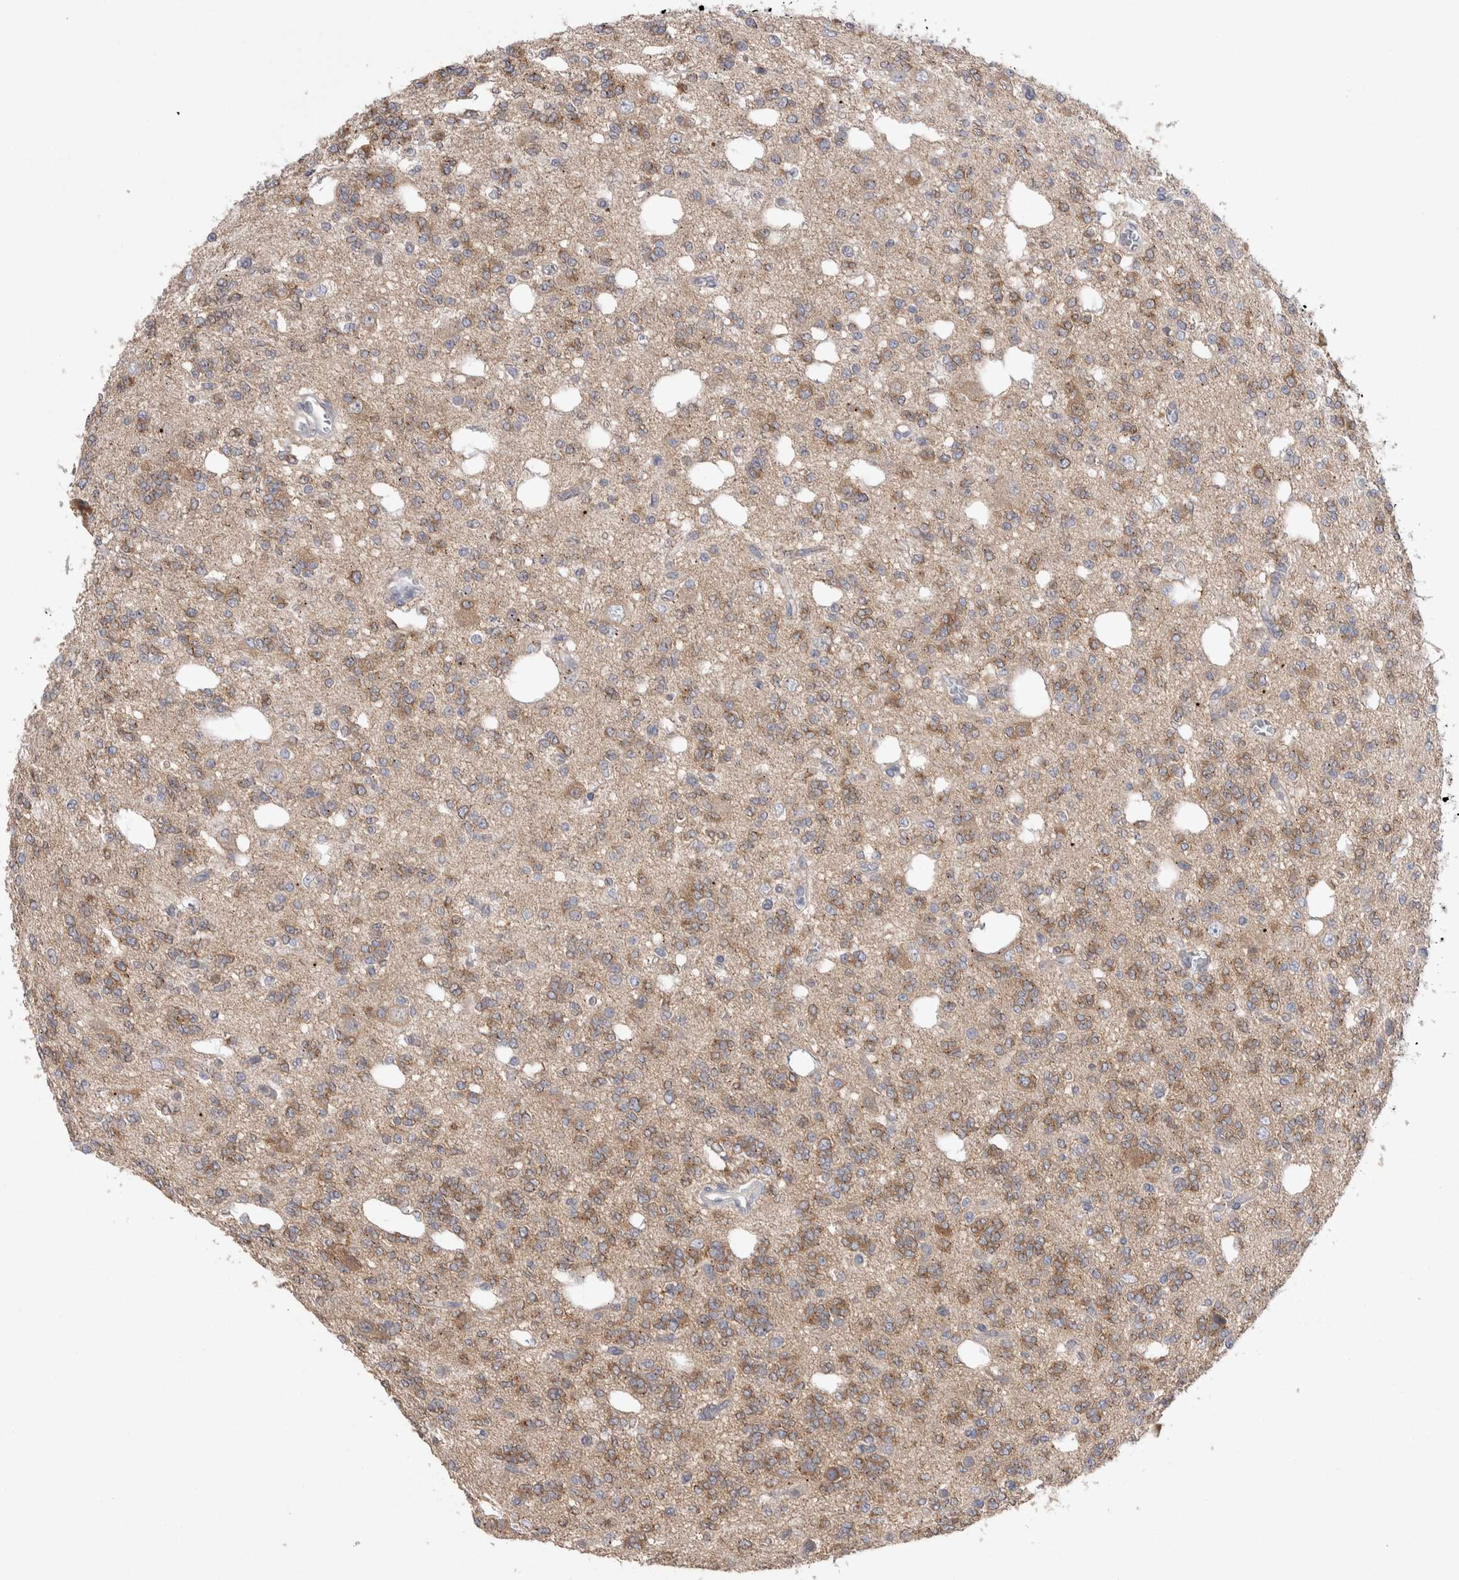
{"staining": {"intensity": "moderate", "quantity": ">75%", "location": "cytoplasmic/membranous"}, "tissue": "glioma", "cell_type": "Tumor cells", "image_type": "cancer", "snomed": [{"axis": "morphology", "description": "Glioma, malignant, Low grade"}, {"axis": "topography", "description": "Brain"}], "caption": "Protein expression analysis of human glioma reveals moderate cytoplasmic/membranous expression in about >75% of tumor cells.", "gene": "GPHN", "patient": {"sex": "male", "age": 38}}